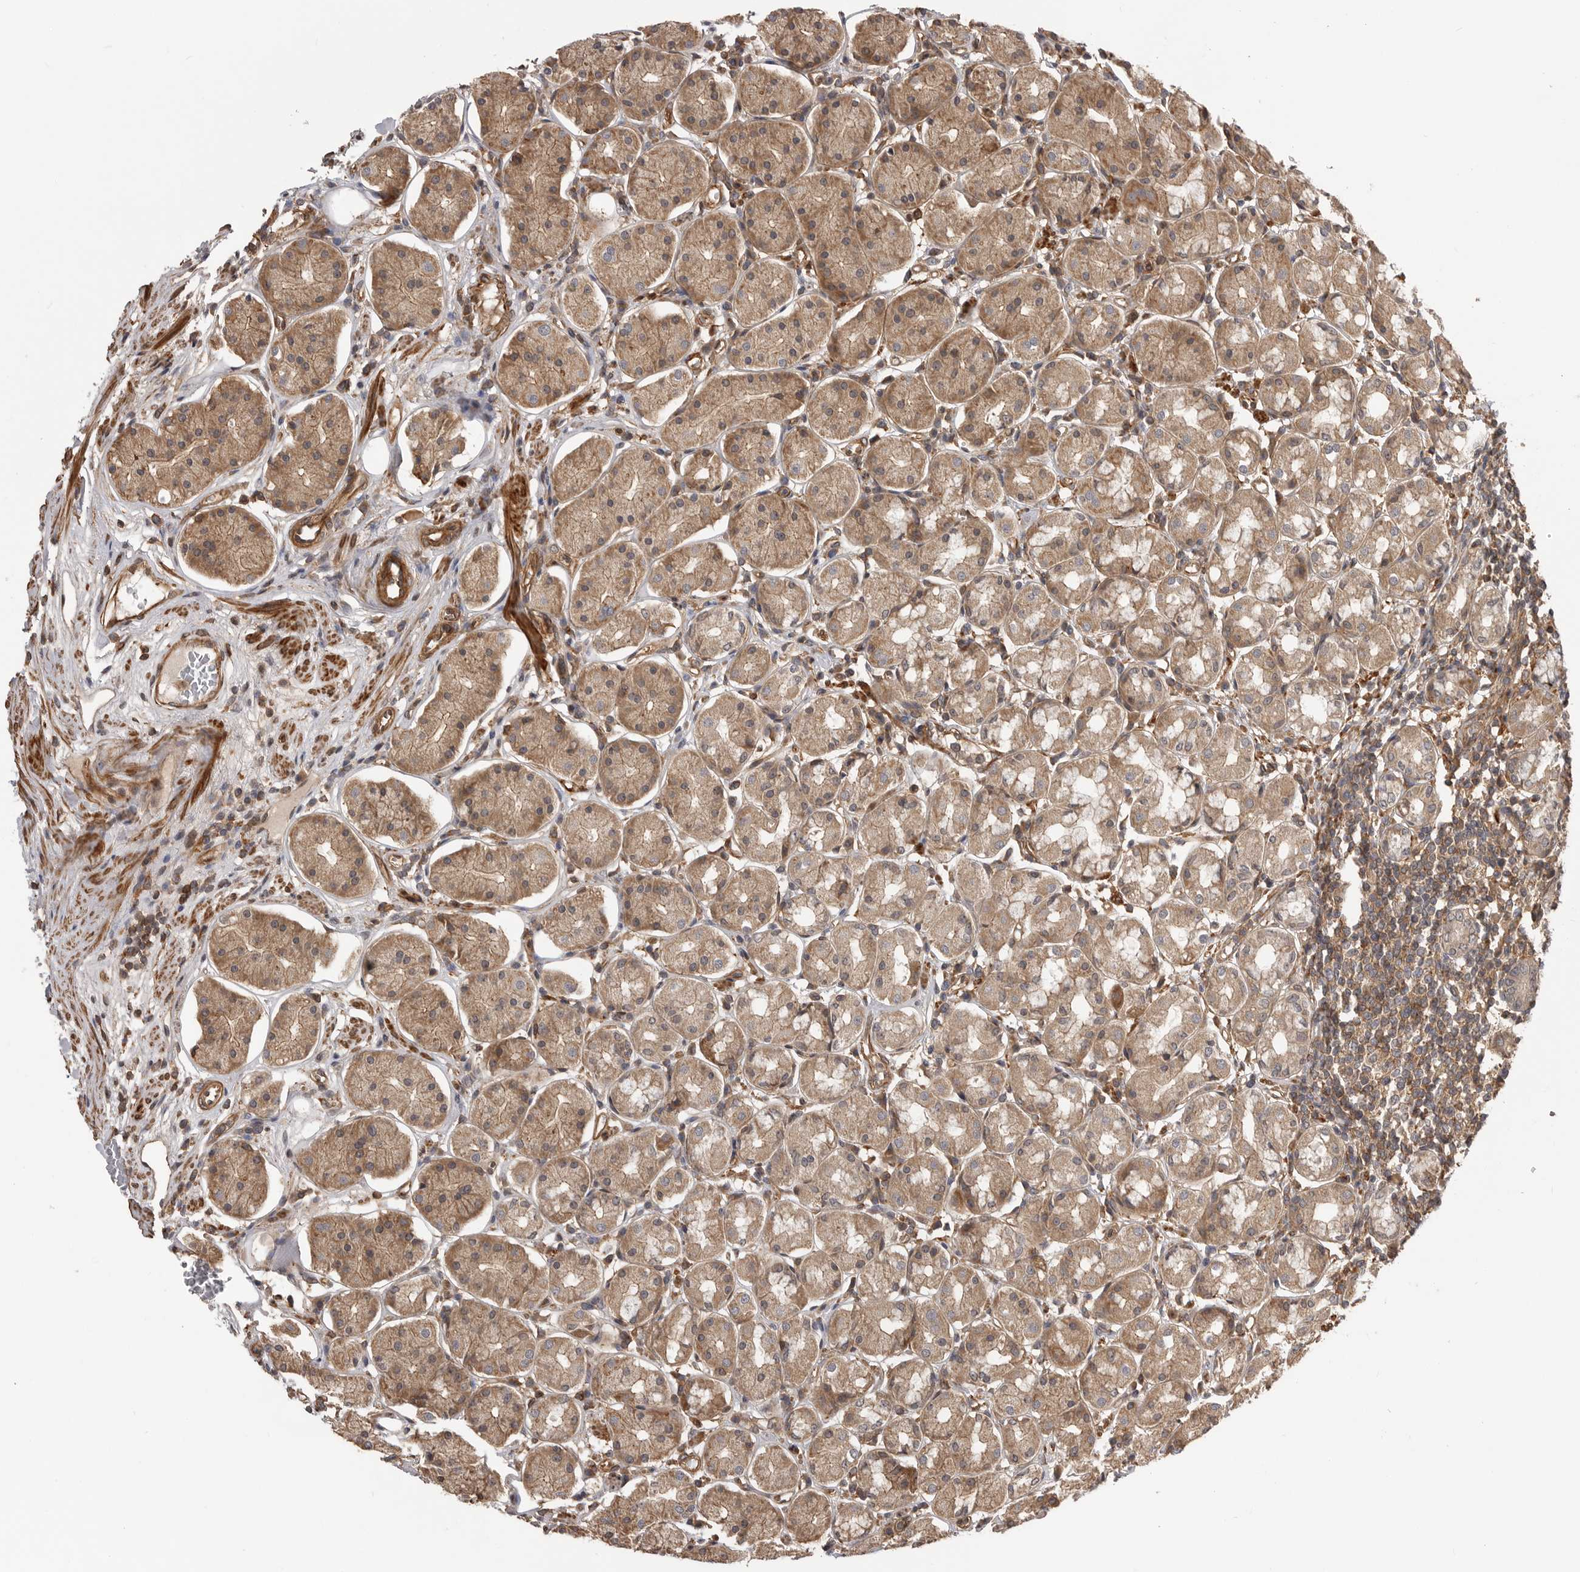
{"staining": {"intensity": "moderate", "quantity": ">75%", "location": "cytoplasmic/membranous"}, "tissue": "stomach", "cell_type": "Glandular cells", "image_type": "normal", "snomed": [{"axis": "morphology", "description": "Normal tissue, NOS"}, {"axis": "topography", "description": "Stomach"}, {"axis": "topography", "description": "Stomach, lower"}], "caption": "Stomach was stained to show a protein in brown. There is medium levels of moderate cytoplasmic/membranous expression in approximately >75% of glandular cells. (DAB (3,3'-diaminobenzidine) IHC with brightfield microscopy, high magnification).", "gene": "TRIM56", "patient": {"sex": "female", "age": 56}}